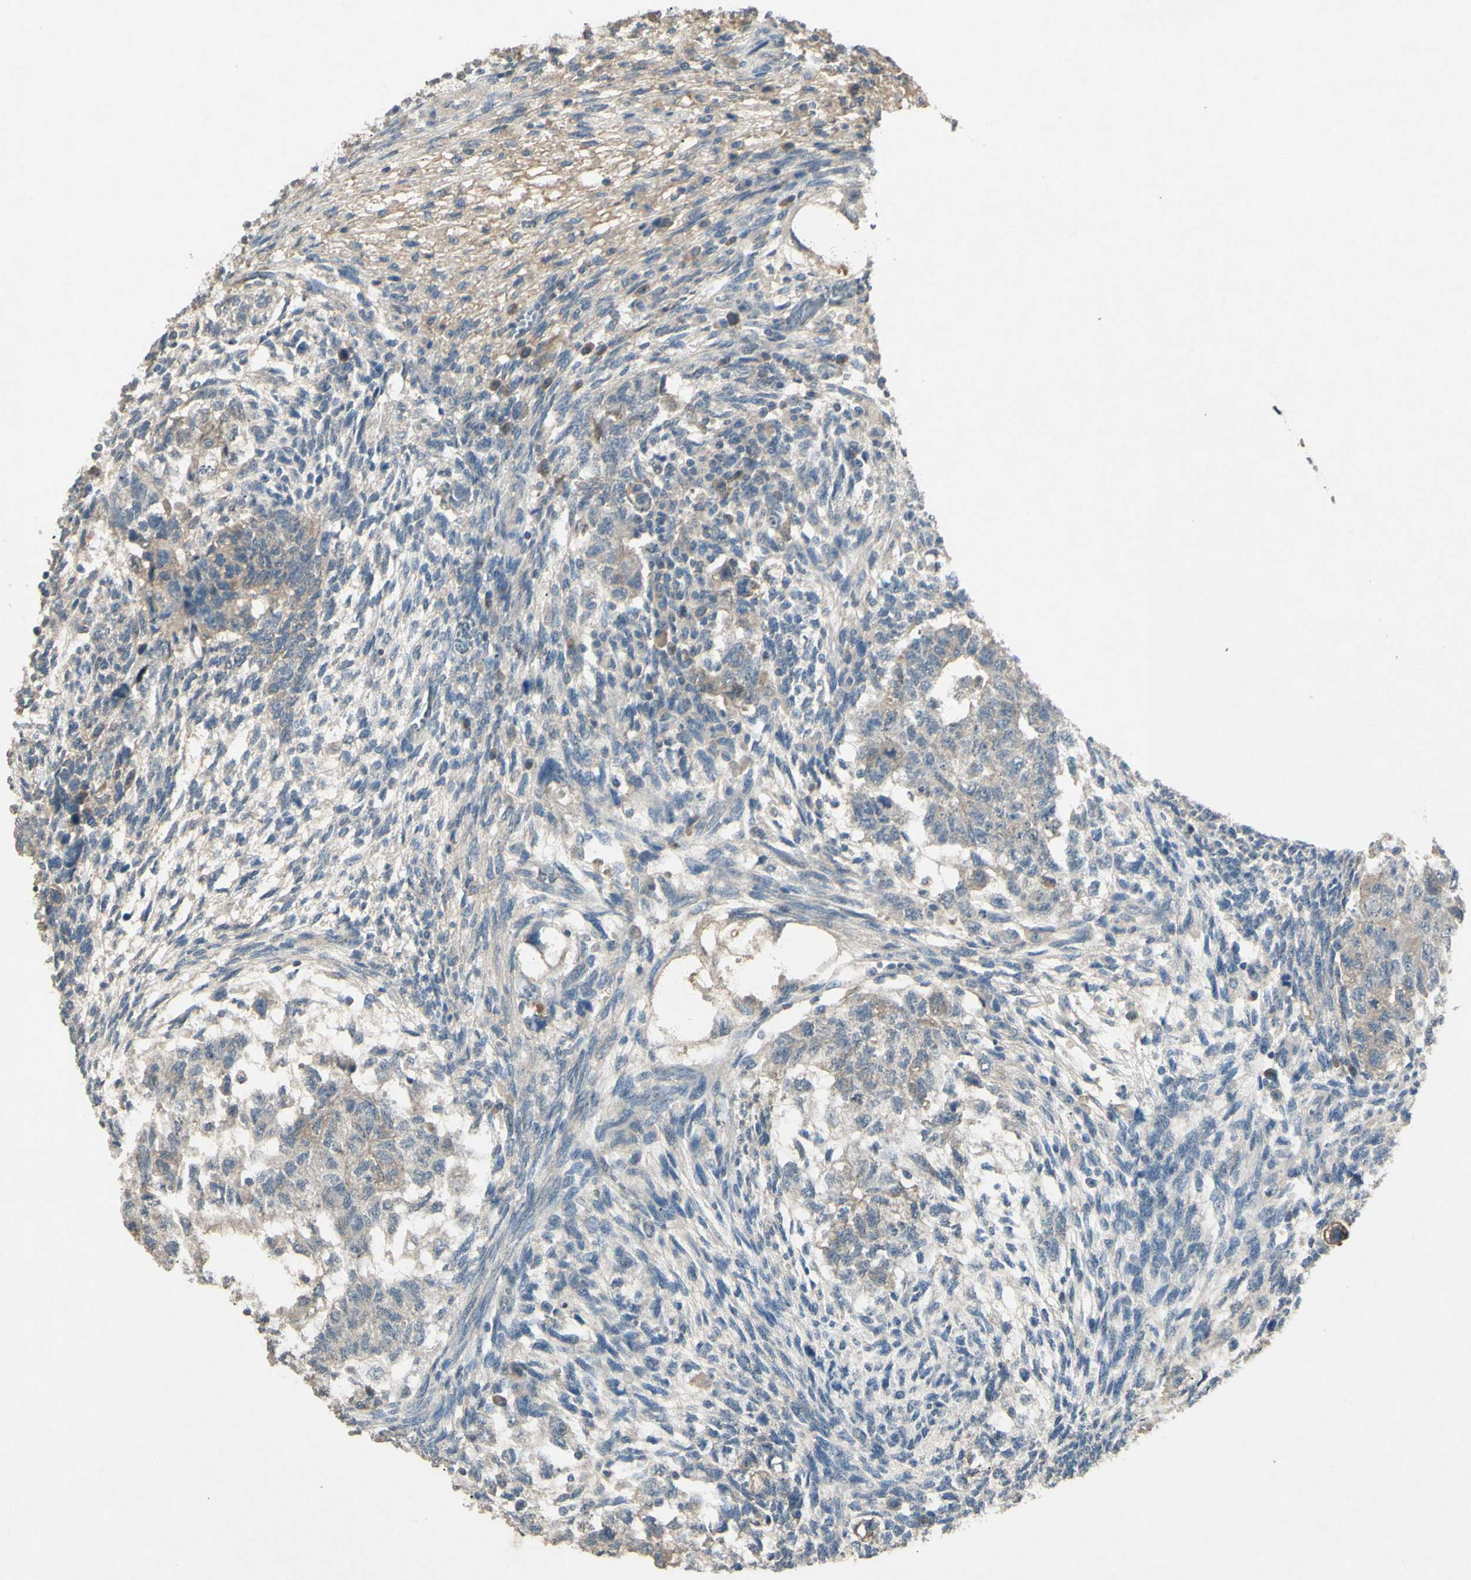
{"staining": {"intensity": "weak", "quantity": "25%-75%", "location": "cytoplasmic/membranous"}, "tissue": "testis cancer", "cell_type": "Tumor cells", "image_type": "cancer", "snomed": [{"axis": "morphology", "description": "Normal tissue, NOS"}, {"axis": "morphology", "description": "Carcinoma, Embryonal, NOS"}, {"axis": "topography", "description": "Testis"}], "caption": "An image showing weak cytoplasmic/membranous expression in approximately 25%-75% of tumor cells in testis embryonal carcinoma, as visualized by brown immunohistochemical staining.", "gene": "TIMM21", "patient": {"sex": "male", "age": 36}}